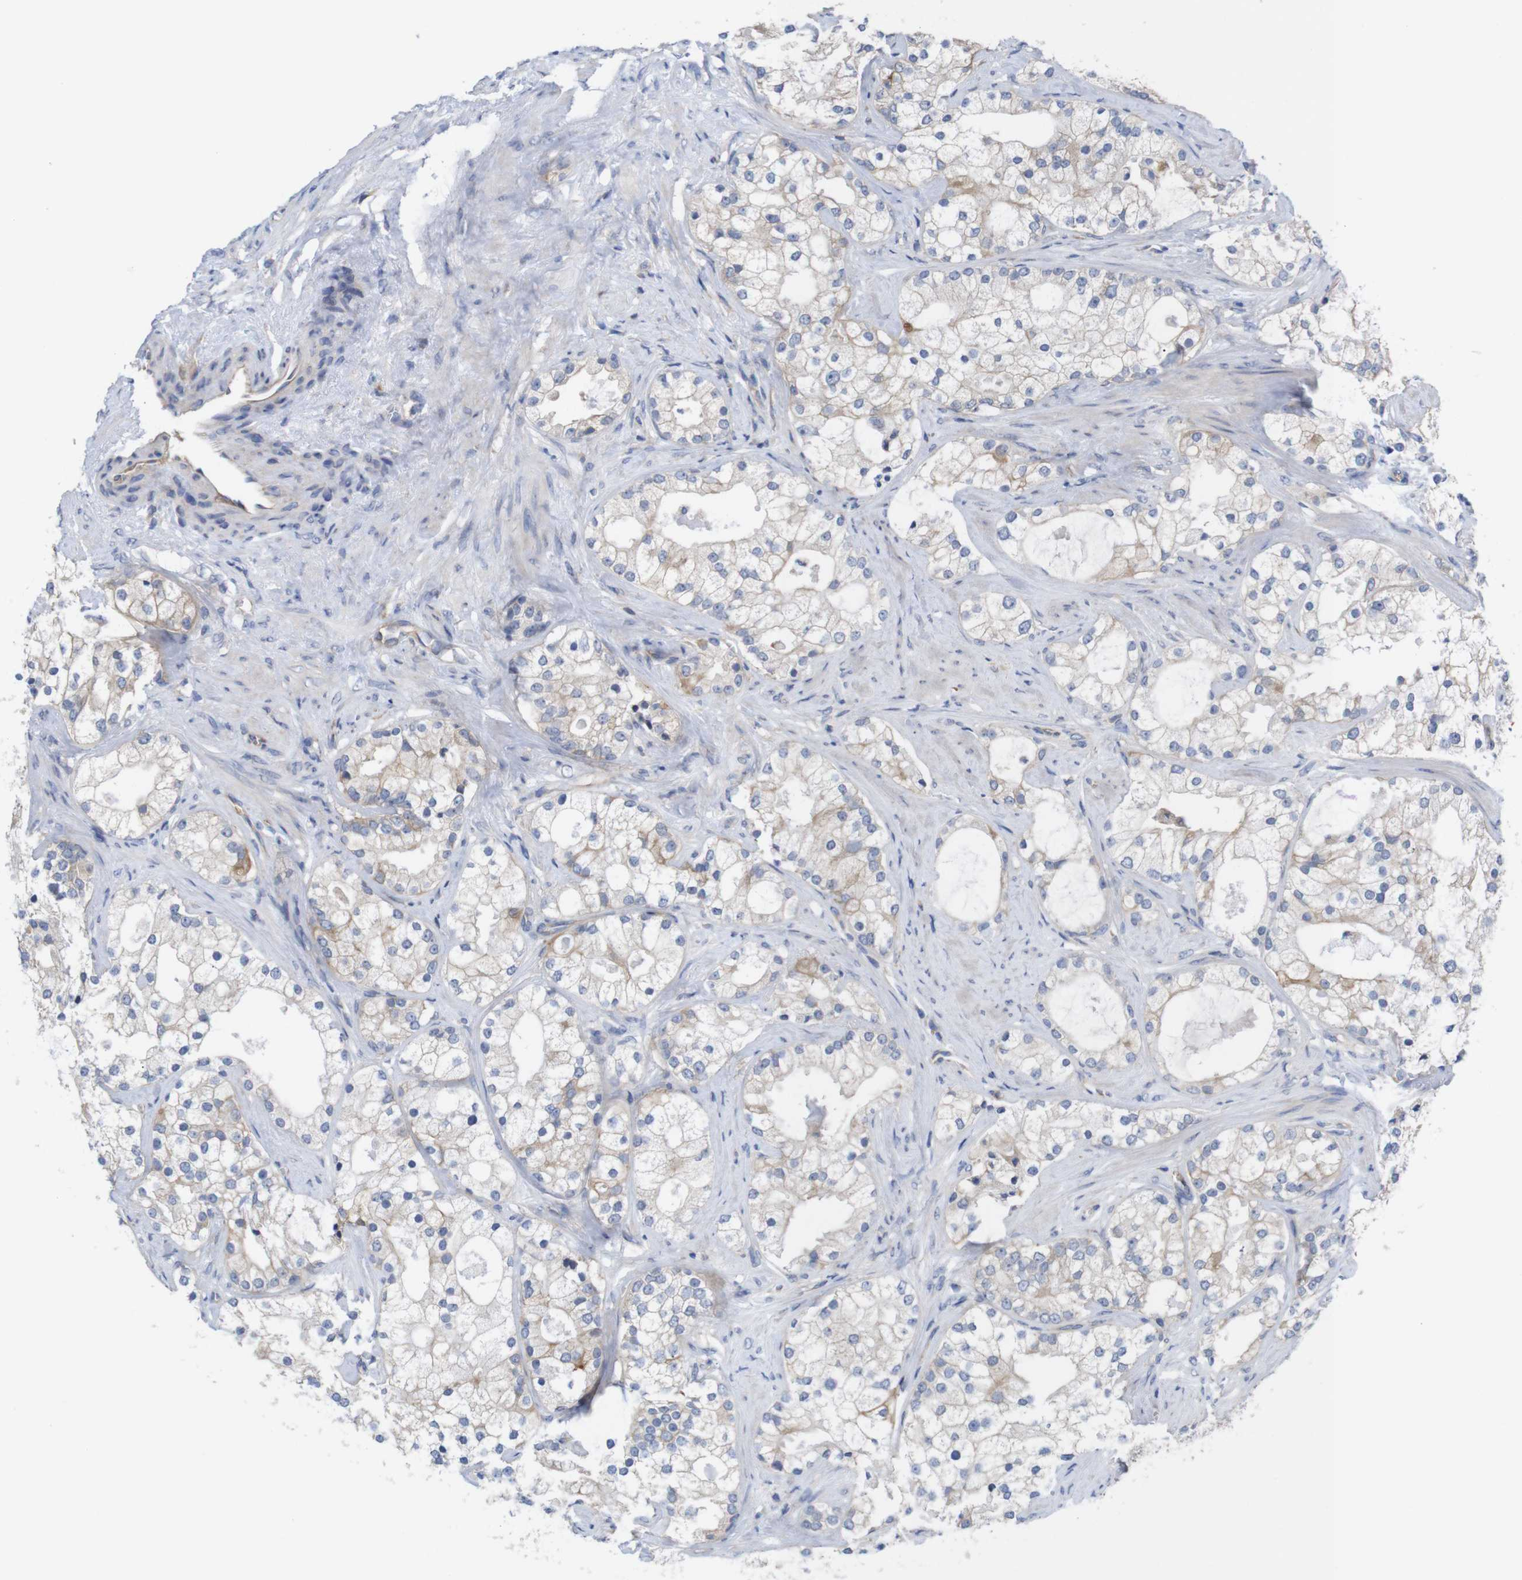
{"staining": {"intensity": "moderate", "quantity": "25%-75%", "location": "cytoplasmic/membranous"}, "tissue": "prostate cancer", "cell_type": "Tumor cells", "image_type": "cancer", "snomed": [{"axis": "morphology", "description": "Adenocarcinoma, Low grade"}, {"axis": "topography", "description": "Prostate"}], "caption": "A brown stain labels moderate cytoplasmic/membranous positivity of a protein in human low-grade adenocarcinoma (prostate) tumor cells.", "gene": "USH1C", "patient": {"sex": "male", "age": 58}}